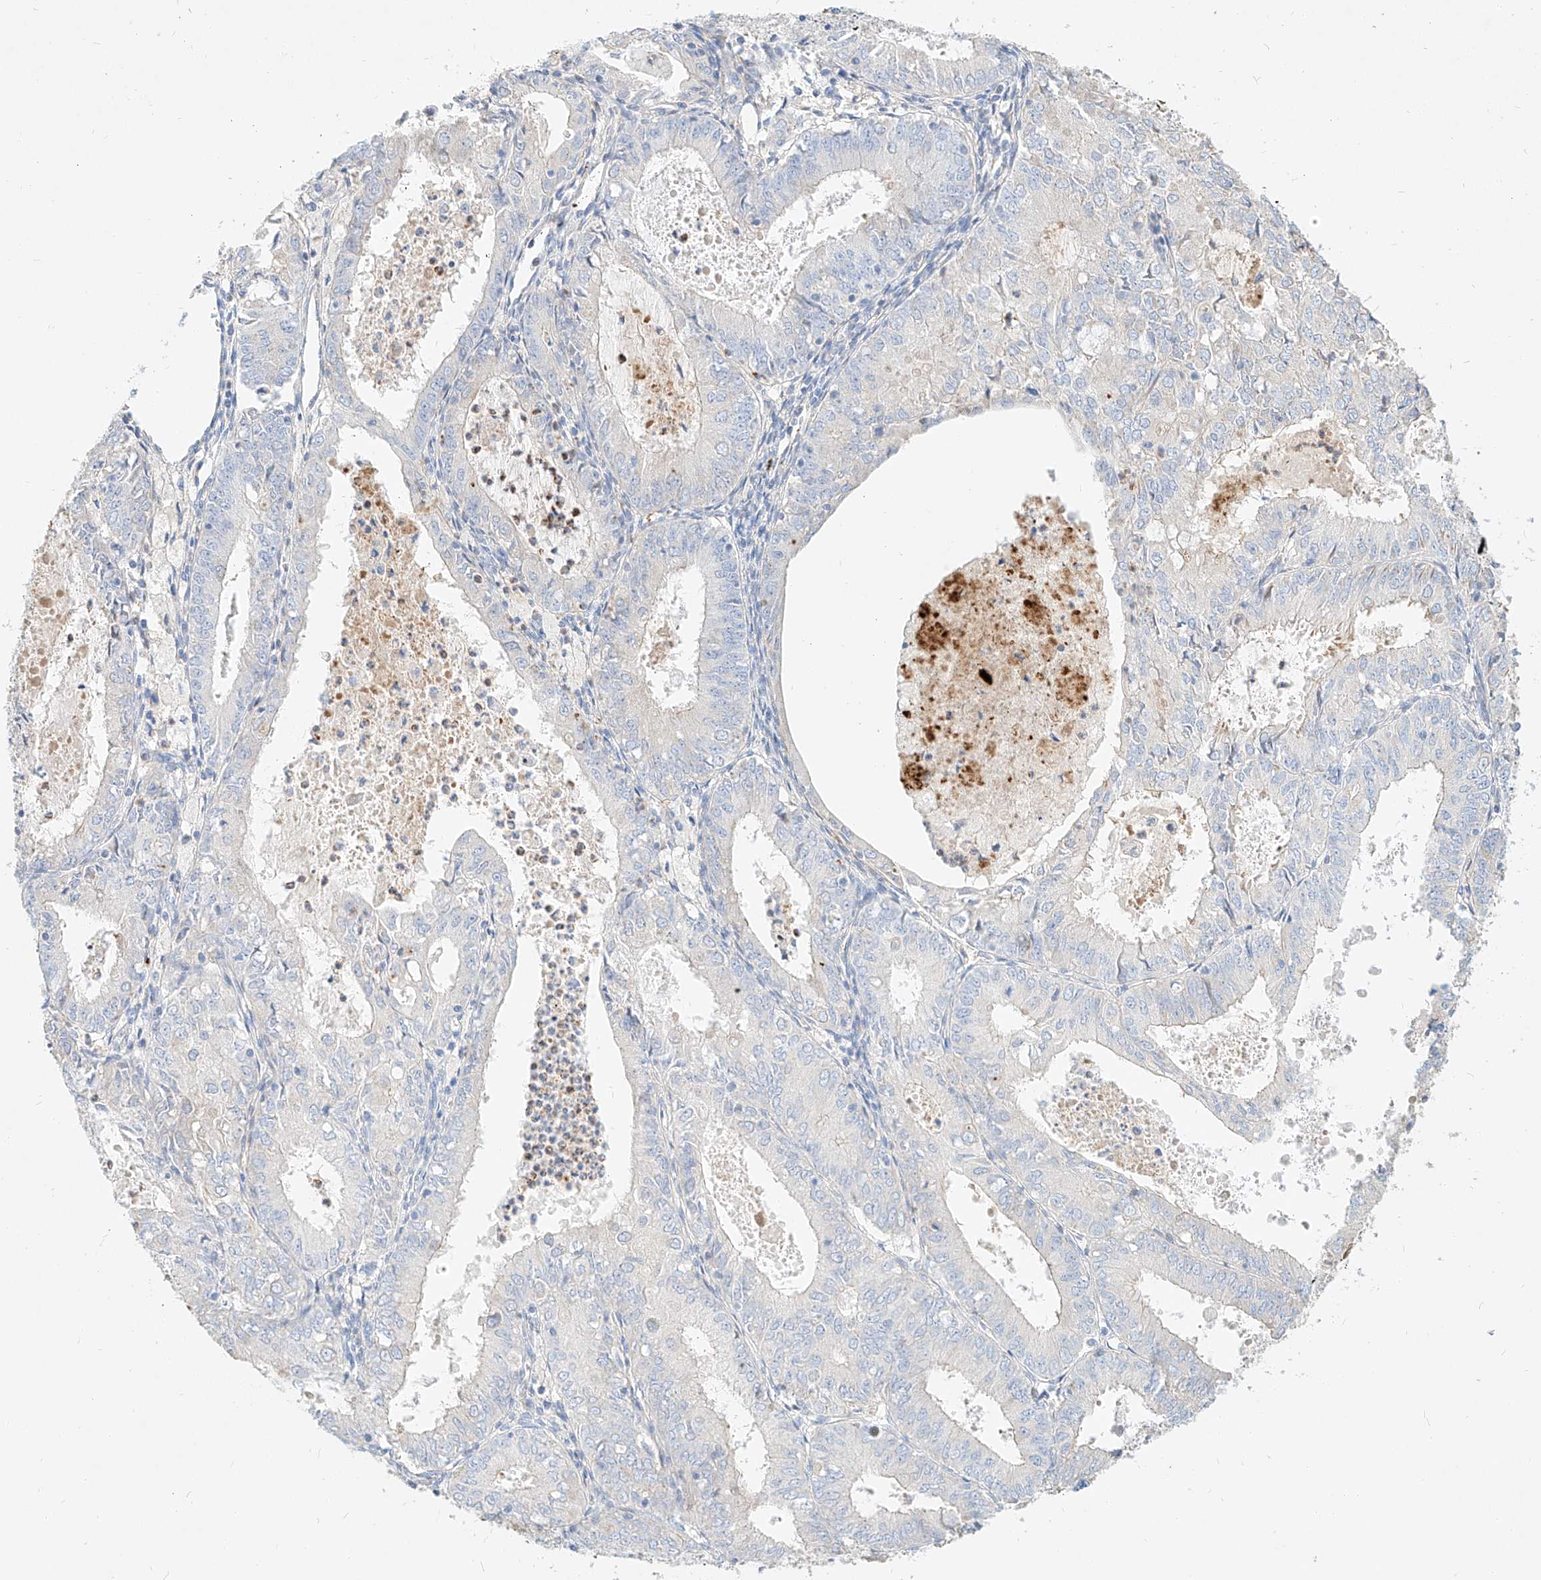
{"staining": {"intensity": "negative", "quantity": "none", "location": "none"}, "tissue": "endometrial cancer", "cell_type": "Tumor cells", "image_type": "cancer", "snomed": [{"axis": "morphology", "description": "Adenocarcinoma, NOS"}, {"axis": "topography", "description": "Endometrium"}], "caption": "DAB (3,3'-diaminobenzidine) immunohistochemical staining of human endometrial cancer exhibits no significant expression in tumor cells. The staining is performed using DAB brown chromogen with nuclei counter-stained in using hematoxylin.", "gene": "KCNH5", "patient": {"sex": "female", "age": 57}}